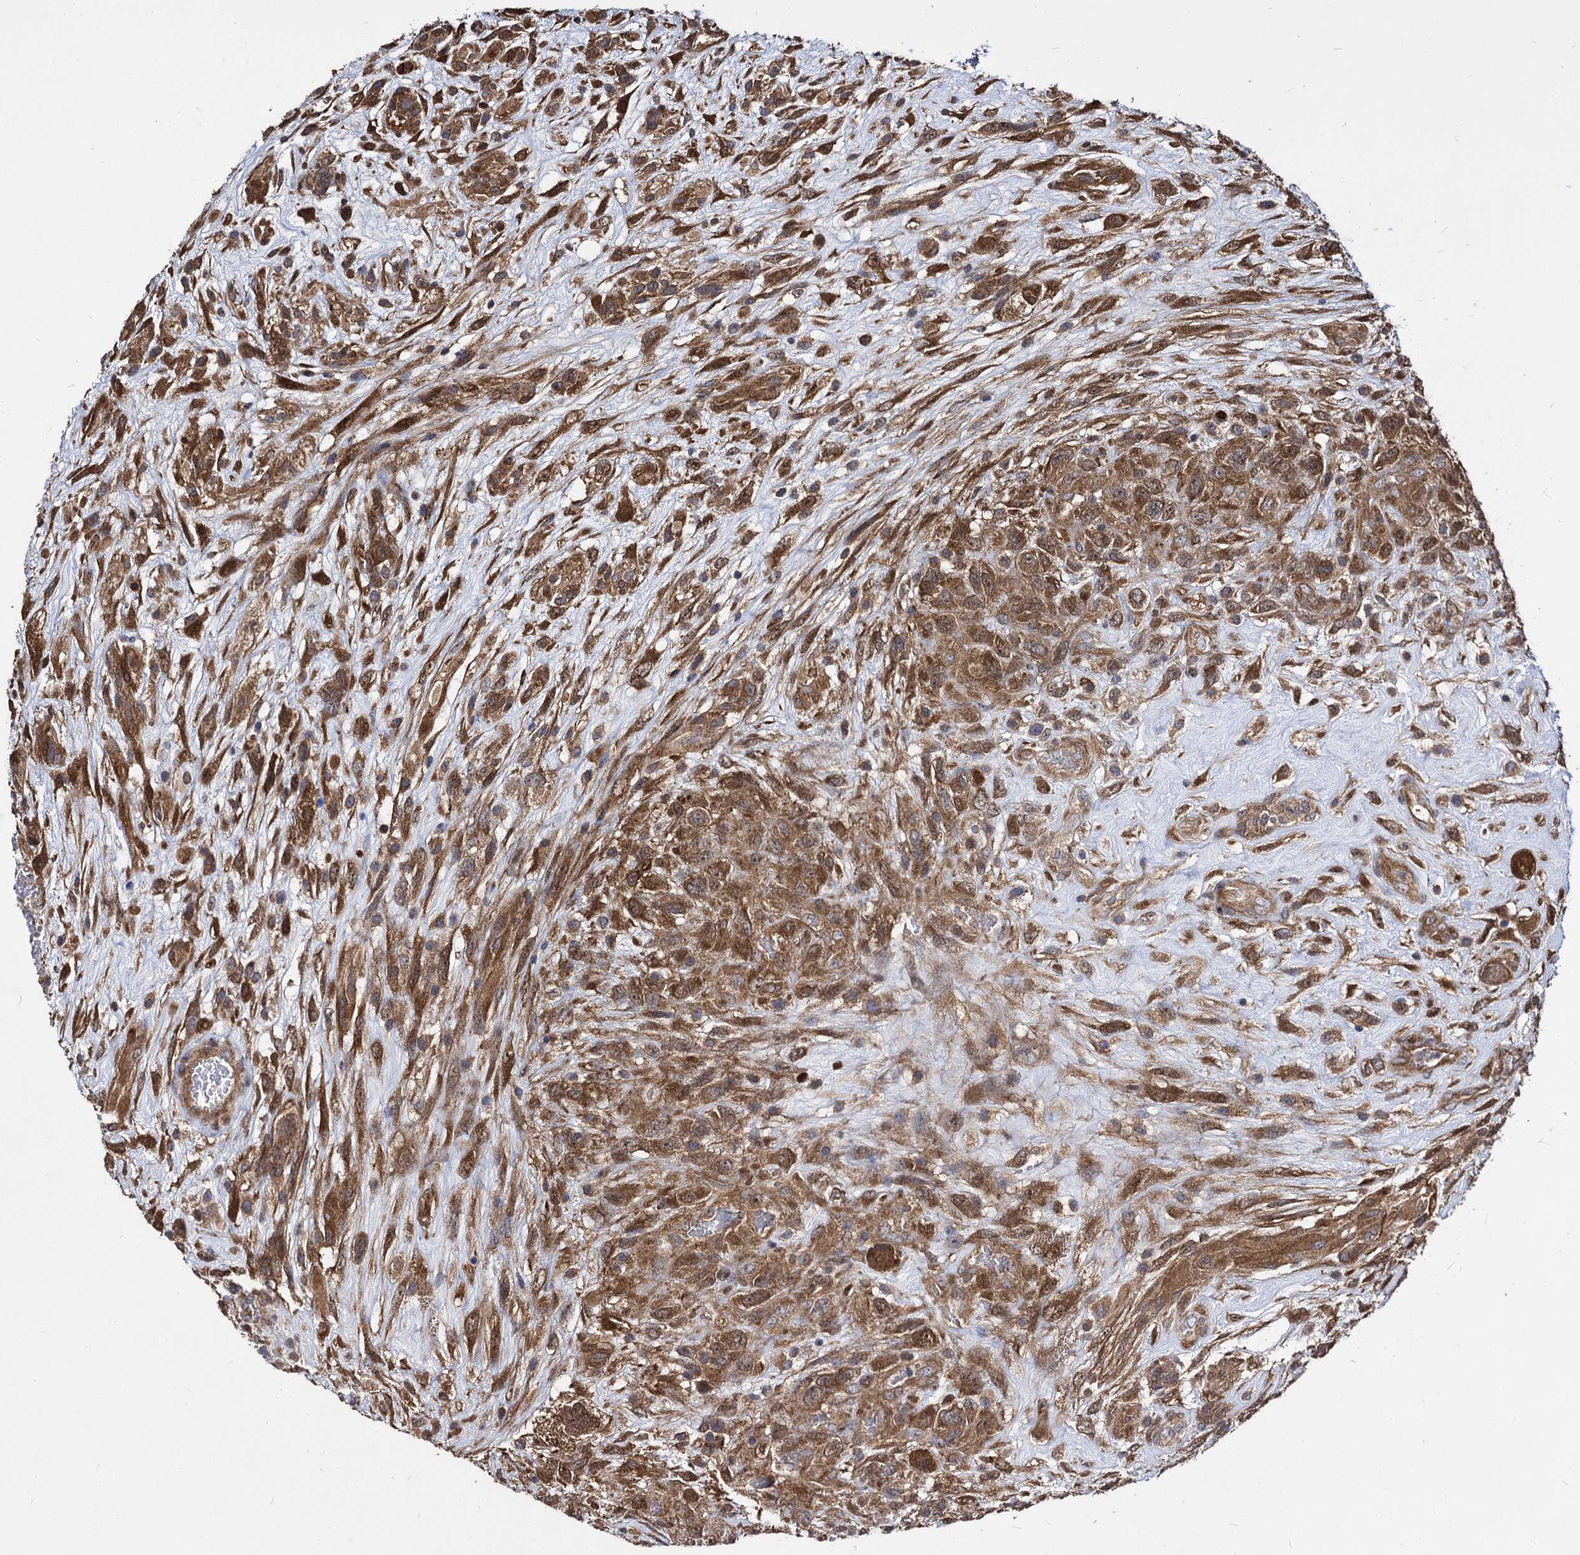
{"staining": {"intensity": "strong", "quantity": ">75%", "location": "cytoplasmic/membranous"}, "tissue": "glioma", "cell_type": "Tumor cells", "image_type": "cancer", "snomed": [{"axis": "morphology", "description": "Glioma, malignant, High grade"}, {"axis": "topography", "description": "Brain"}], "caption": "Immunohistochemistry histopathology image of neoplastic tissue: malignant glioma (high-grade) stained using immunohistochemistry (IHC) exhibits high levels of strong protein expression localized specifically in the cytoplasmic/membranous of tumor cells, appearing as a cytoplasmic/membranous brown color.", "gene": "NME1", "patient": {"sex": "male", "age": 61}}